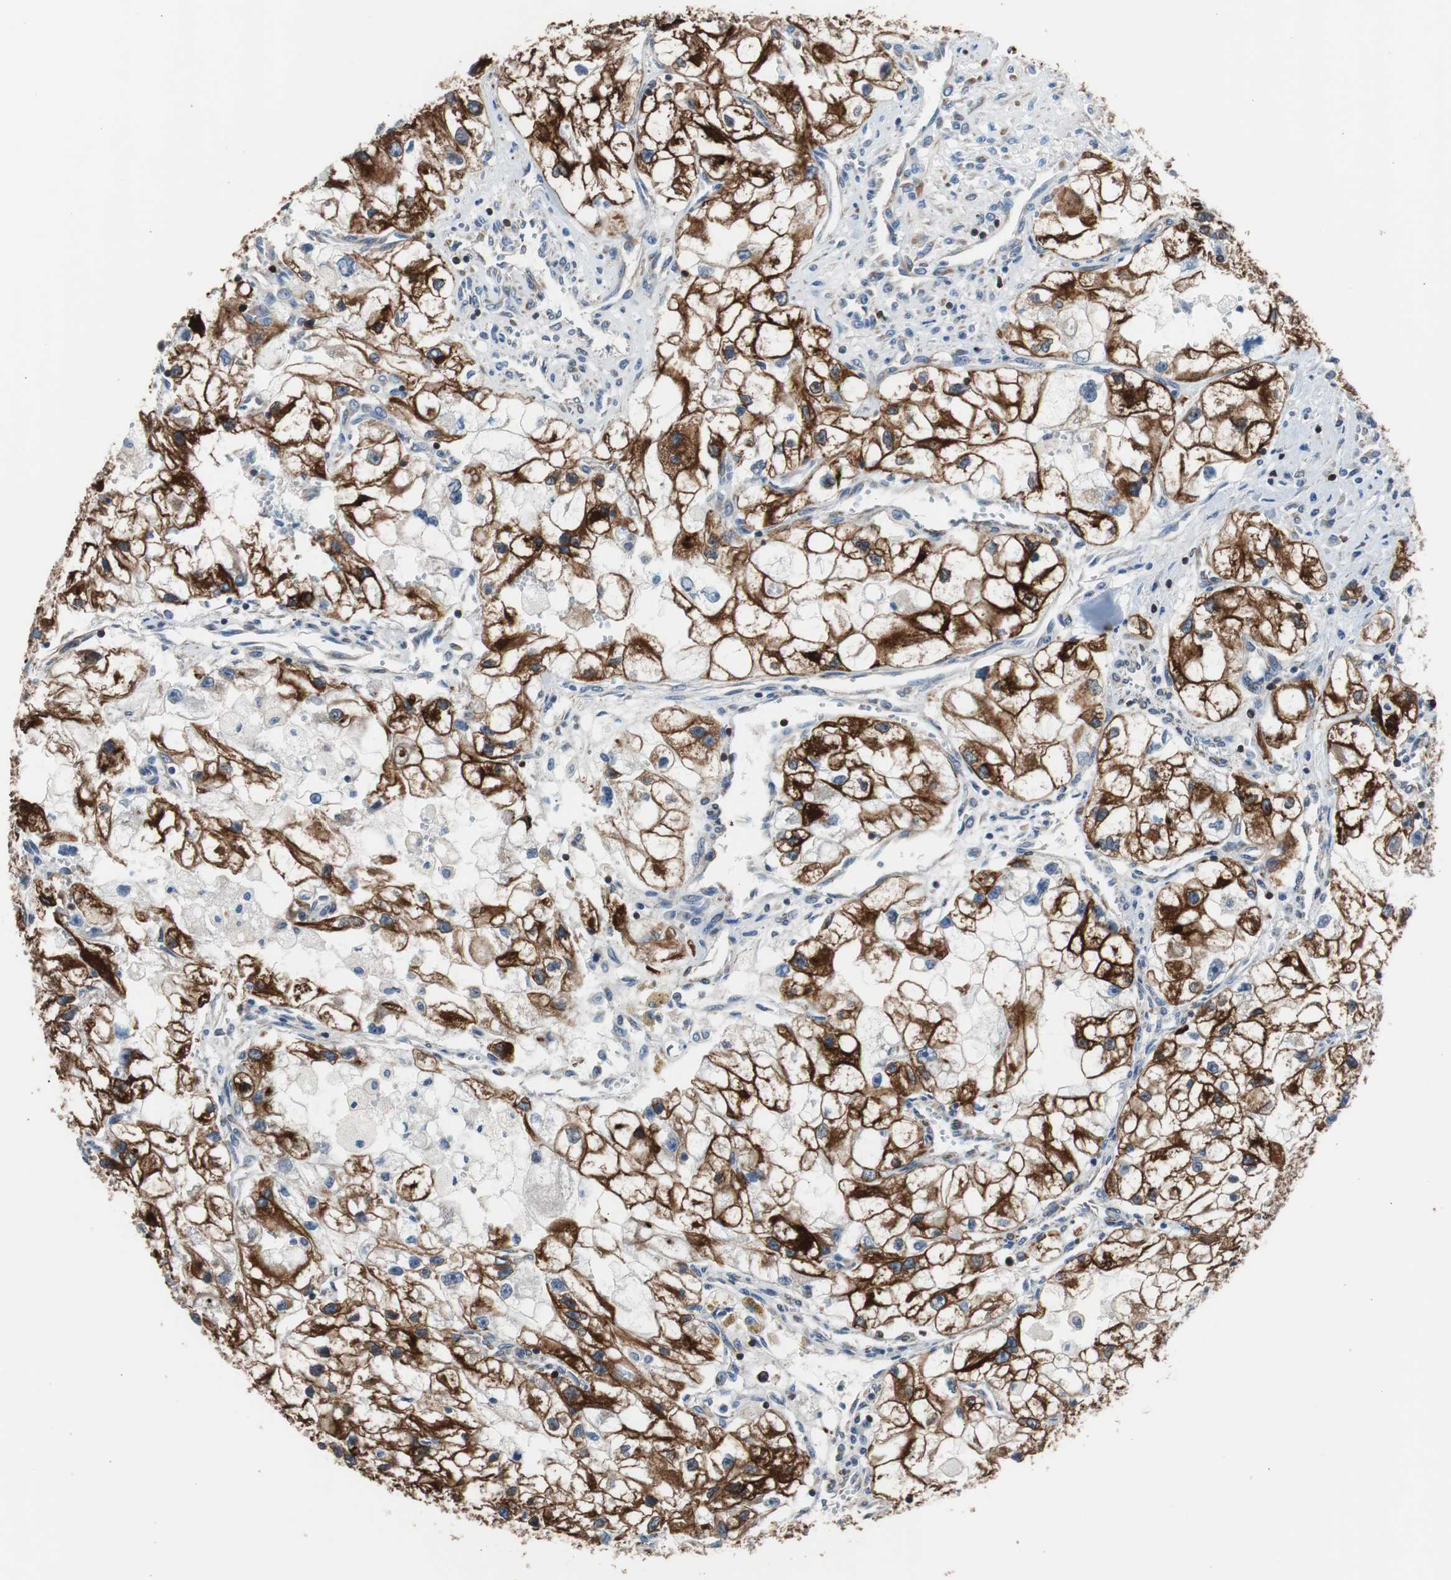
{"staining": {"intensity": "strong", "quantity": ">75%", "location": "cytoplasmic/membranous"}, "tissue": "renal cancer", "cell_type": "Tumor cells", "image_type": "cancer", "snomed": [{"axis": "morphology", "description": "Adenocarcinoma, NOS"}, {"axis": "topography", "description": "Kidney"}], "caption": "IHC photomicrograph of neoplastic tissue: renal cancer stained using immunohistochemistry (IHC) exhibits high levels of strong protein expression localized specifically in the cytoplasmic/membranous of tumor cells, appearing as a cytoplasmic/membranous brown color.", "gene": "PBXIP1", "patient": {"sex": "female", "age": 70}}